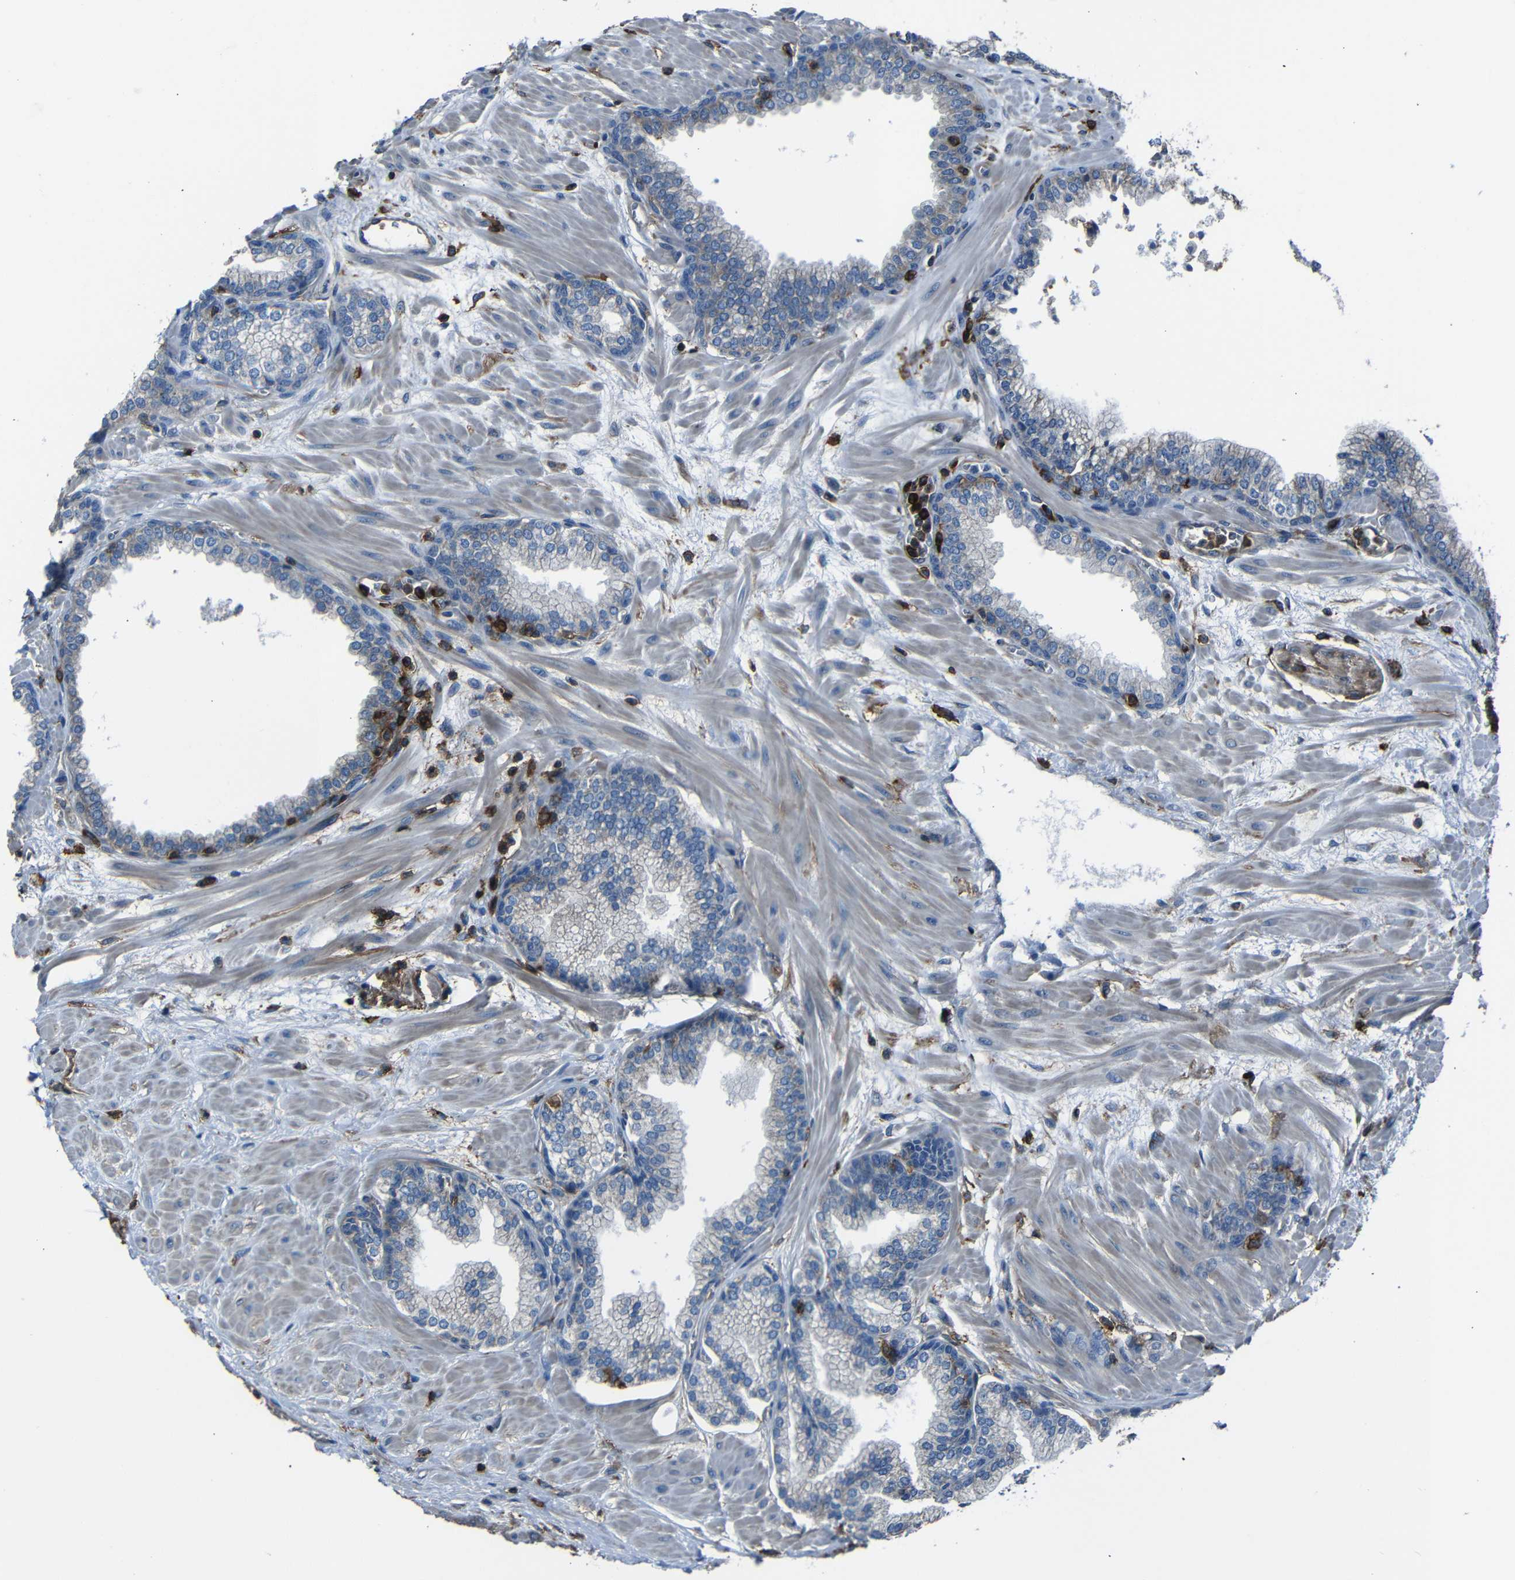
{"staining": {"intensity": "negative", "quantity": "none", "location": "none"}, "tissue": "prostate", "cell_type": "Glandular cells", "image_type": "normal", "snomed": [{"axis": "morphology", "description": "Normal tissue, NOS"}, {"axis": "morphology", "description": "Urothelial carcinoma, Low grade"}, {"axis": "topography", "description": "Urinary bladder"}, {"axis": "topography", "description": "Prostate"}], "caption": "A high-resolution micrograph shows immunohistochemistry (IHC) staining of normal prostate, which displays no significant staining in glandular cells. (DAB (3,3'-diaminobenzidine) immunohistochemistry visualized using brightfield microscopy, high magnification).", "gene": "ADGRE5", "patient": {"sex": "male", "age": 60}}